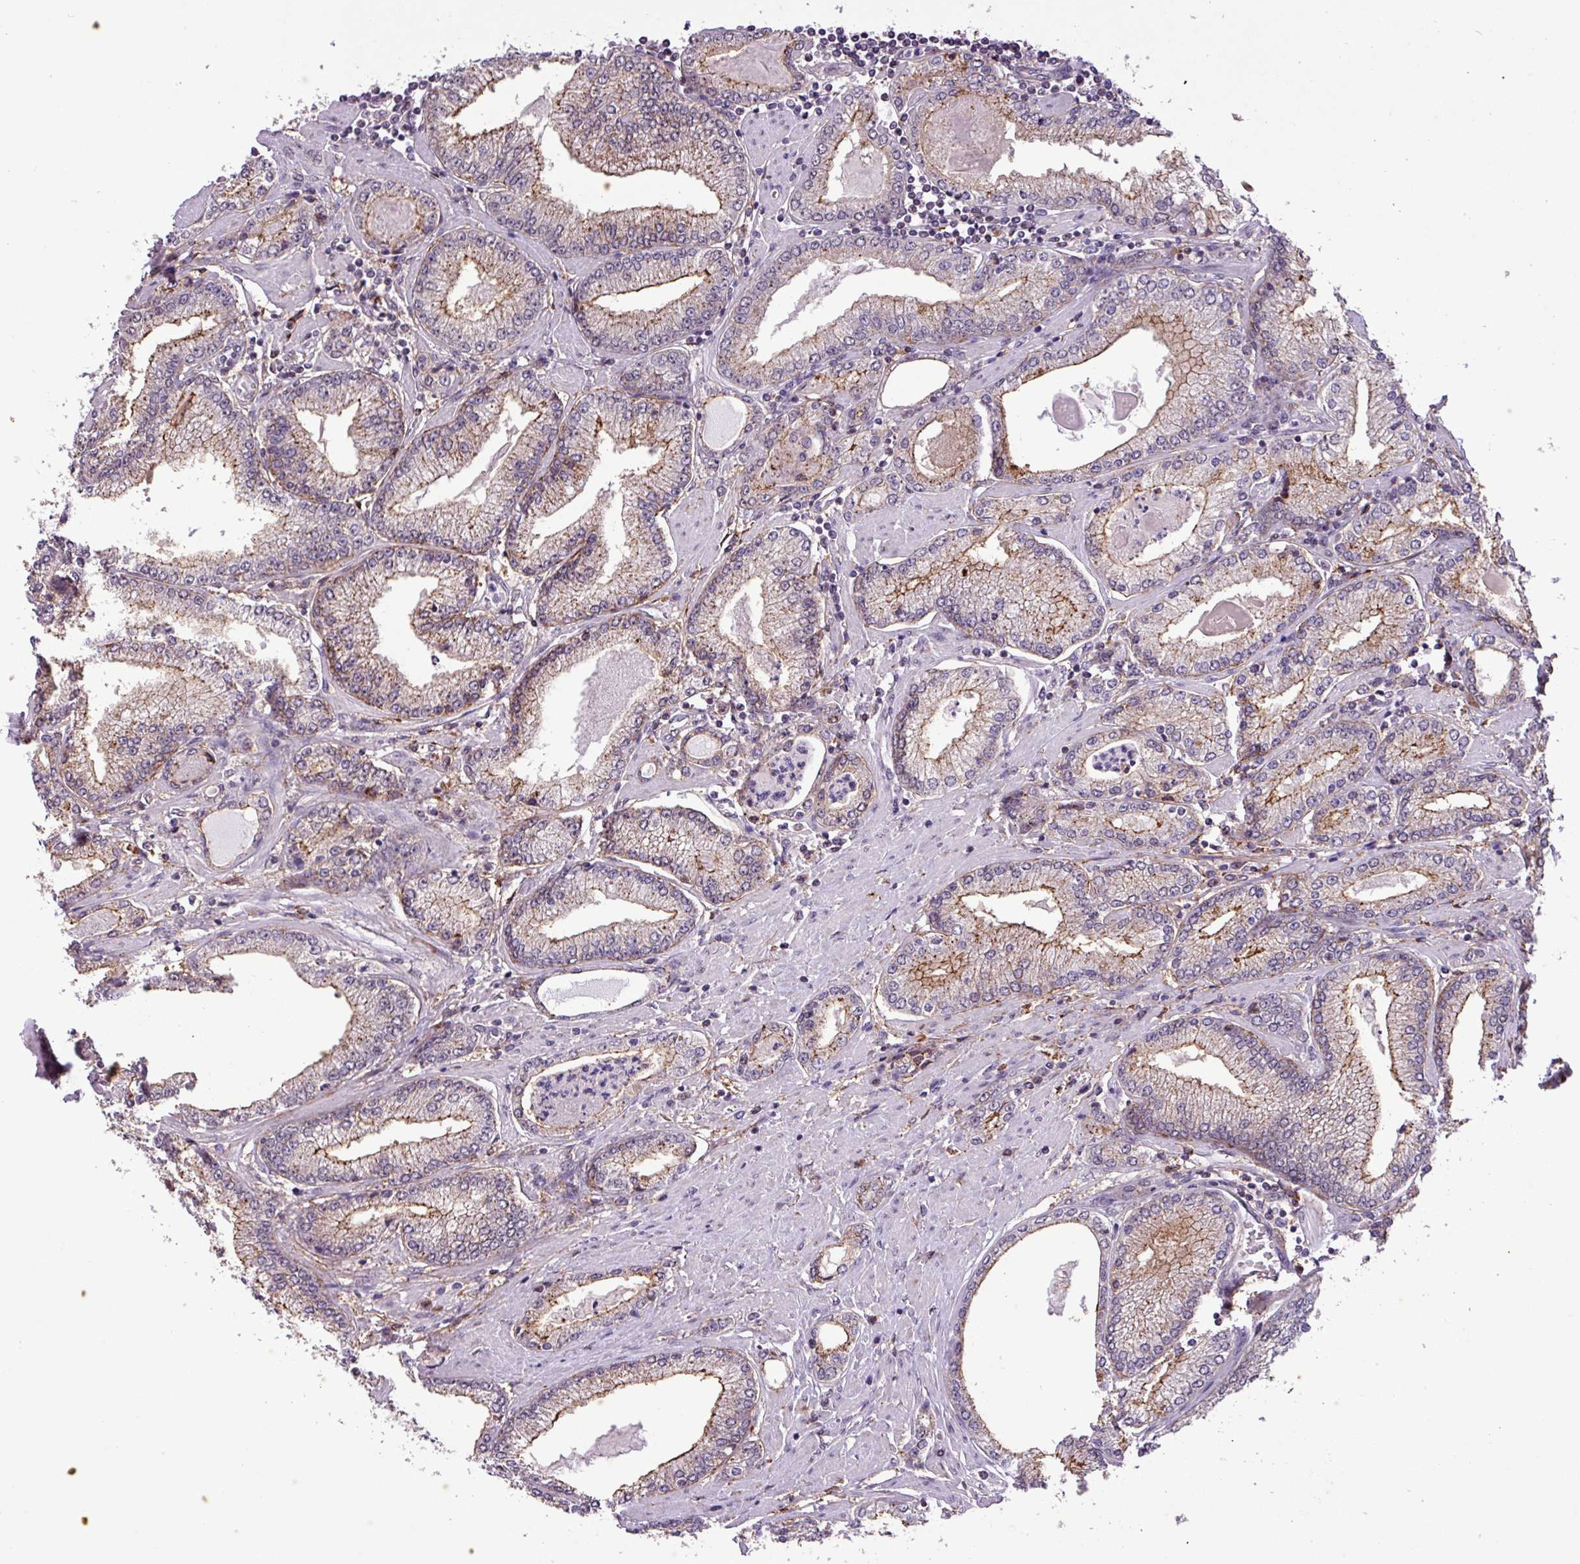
{"staining": {"intensity": "moderate", "quantity": "25%-75%", "location": "cytoplasmic/membranous"}, "tissue": "prostate cancer", "cell_type": "Tumor cells", "image_type": "cancer", "snomed": [{"axis": "morphology", "description": "Adenocarcinoma, High grade"}, {"axis": "topography", "description": "Prostate"}], "caption": "DAB (3,3'-diaminobenzidine) immunohistochemical staining of high-grade adenocarcinoma (prostate) demonstrates moderate cytoplasmic/membranous protein expression in about 25%-75% of tumor cells. The staining is performed using DAB (3,3'-diaminobenzidine) brown chromogen to label protein expression. The nuclei are counter-stained blue using hematoxylin.", "gene": "RPP25L", "patient": {"sex": "male", "age": 66}}